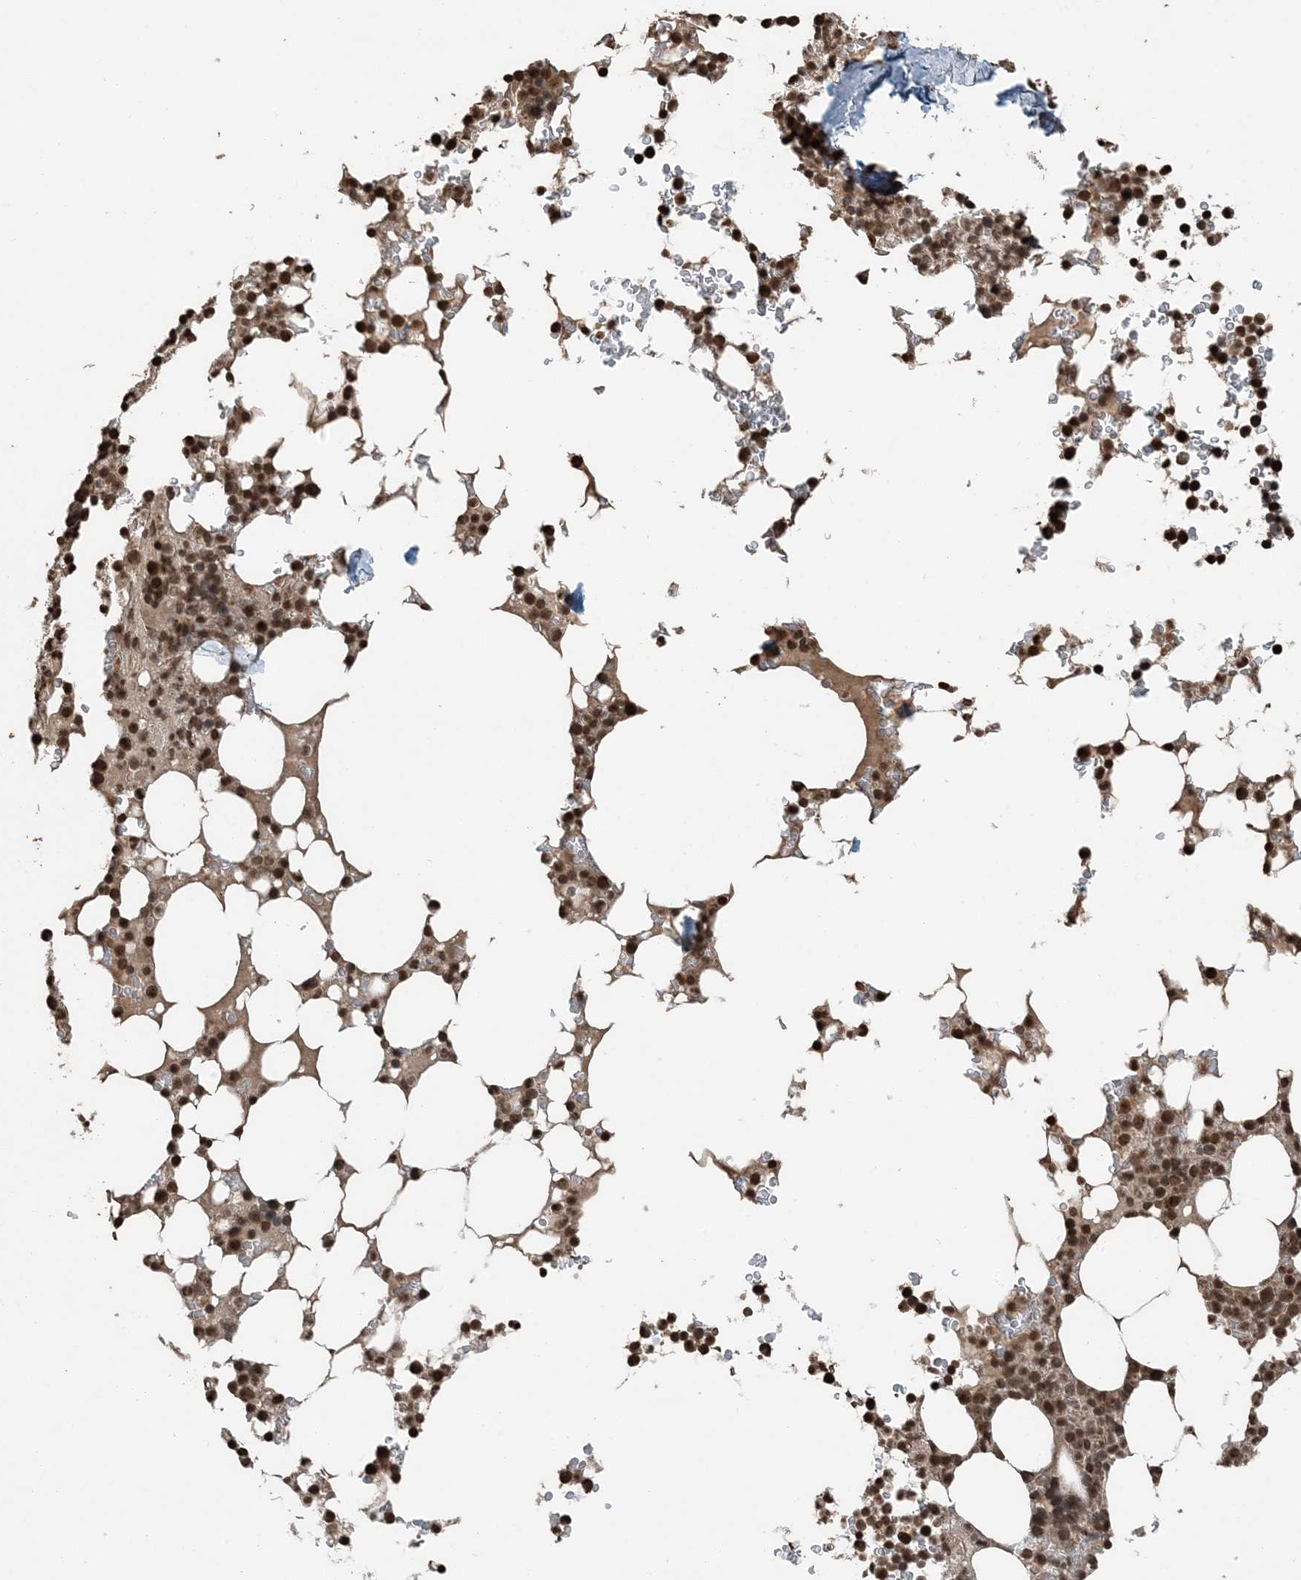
{"staining": {"intensity": "strong", "quantity": ">75%", "location": "cytoplasmic/membranous,nuclear"}, "tissue": "bone marrow", "cell_type": "Hematopoietic cells", "image_type": "normal", "snomed": [{"axis": "morphology", "description": "Normal tissue, NOS"}, {"axis": "topography", "description": "Bone marrow"}], "caption": "Immunohistochemistry staining of normal bone marrow, which shows high levels of strong cytoplasmic/membranous,nuclear staining in approximately >75% of hematopoietic cells indicating strong cytoplasmic/membranous,nuclear protein positivity. The staining was performed using DAB (brown) for protein detection and nuclei were counterstained in hematoxylin (blue).", "gene": "ZFAND2B", "patient": {"sex": "male", "age": 58}}